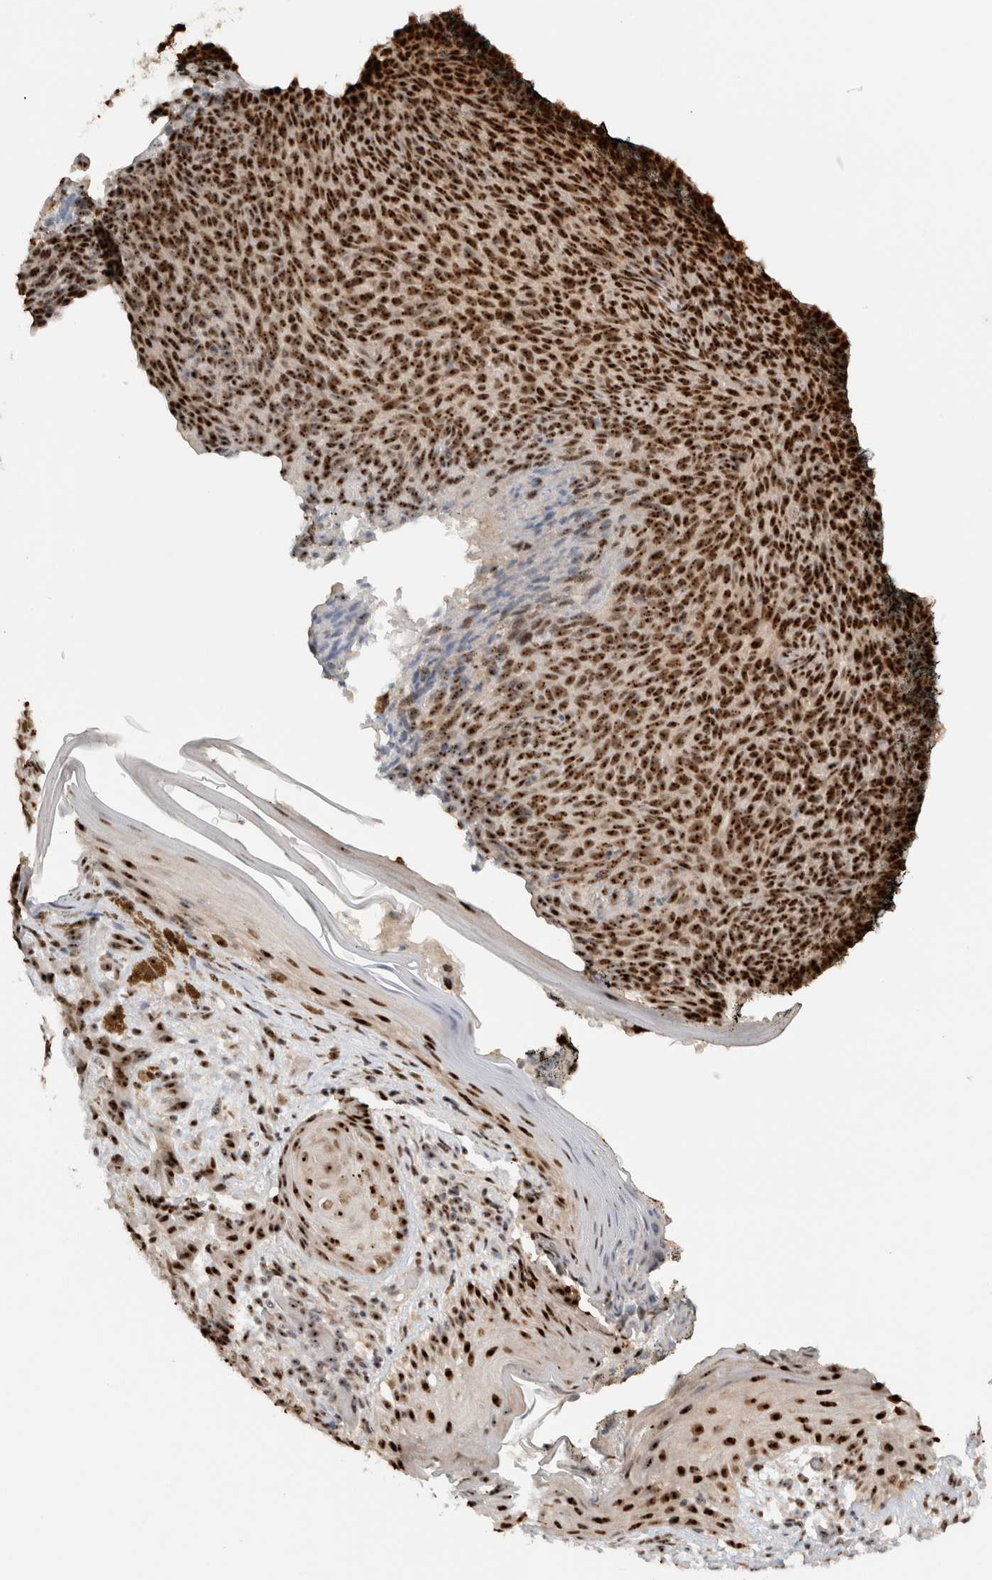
{"staining": {"intensity": "strong", "quantity": ">75%", "location": "nuclear"}, "tissue": "skin cancer", "cell_type": "Tumor cells", "image_type": "cancer", "snomed": [{"axis": "morphology", "description": "Basal cell carcinoma"}, {"axis": "topography", "description": "Skin"}], "caption": "Protein analysis of skin basal cell carcinoma tissue demonstrates strong nuclear expression in about >75% of tumor cells.", "gene": "EBNA1BP2", "patient": {"sex": "male", "age": 61}}